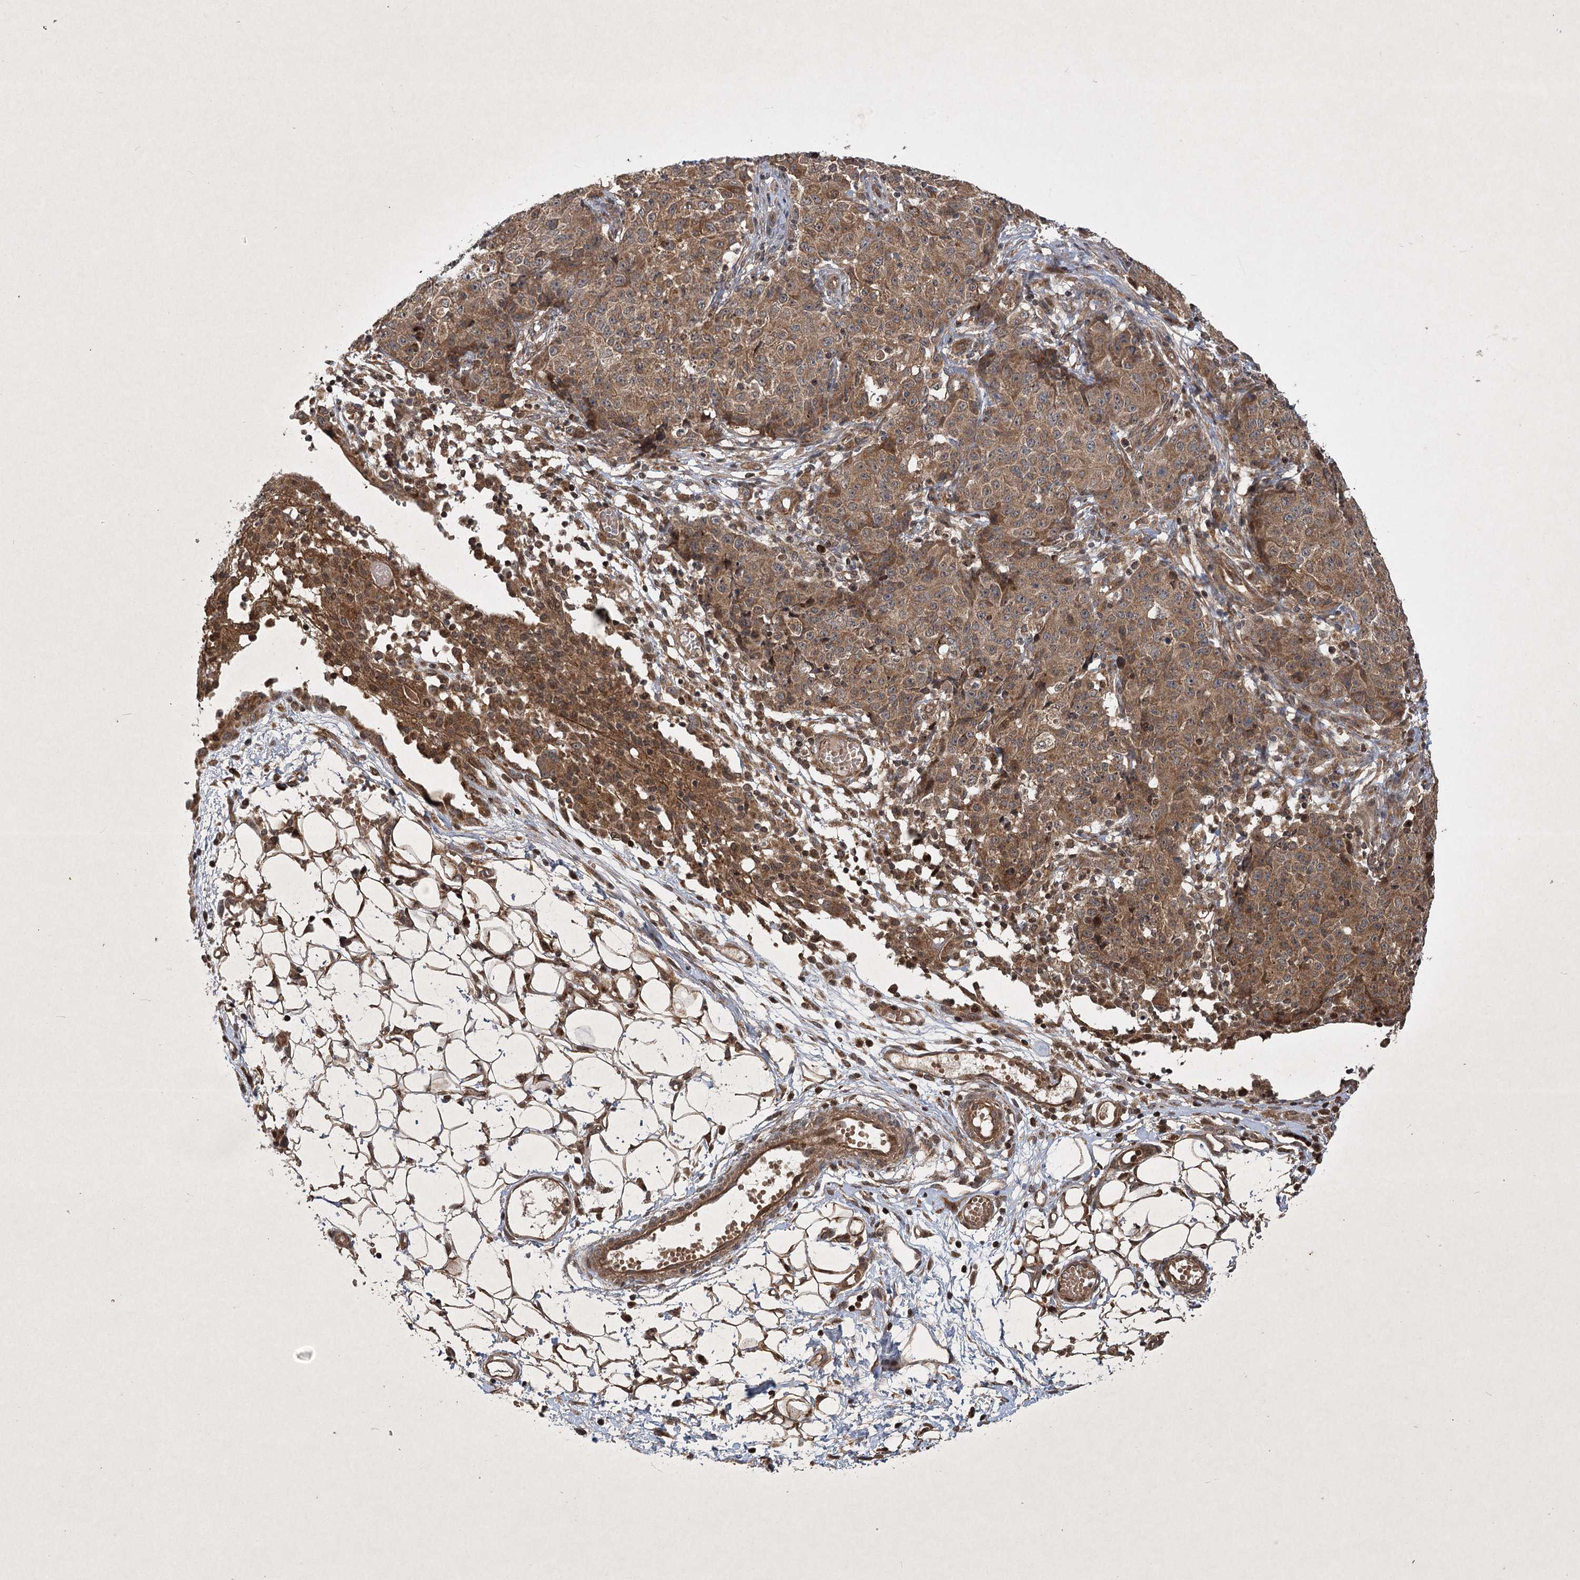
{"staining": {"intensity": "moderate", "quantity": ">75%", "location": "cytoplasmic/membranous"}, "tissue": "ovarian cancer", "cell_type": "Tumor cells", "image_type": "cancer", "snomed": [{"axis": "morphology", "description": "Carcinoma, endometroid"}, {"axis": "topography", "description": "Ovary"}], "caption": "A medium amount of moderate cytoplasmic/membranous positivity is identified in about >75% of tumor cells in ovarian cancer (endometroid carcinoma) tissue. Using DAB (3,3'-diaminobenzidine) (brown) and hematoxylin (blue) stains, captured at high magnification using brightfield microscopy.", "gene": "INSIG2", "patient": {"sex": "female", "age": 42}}